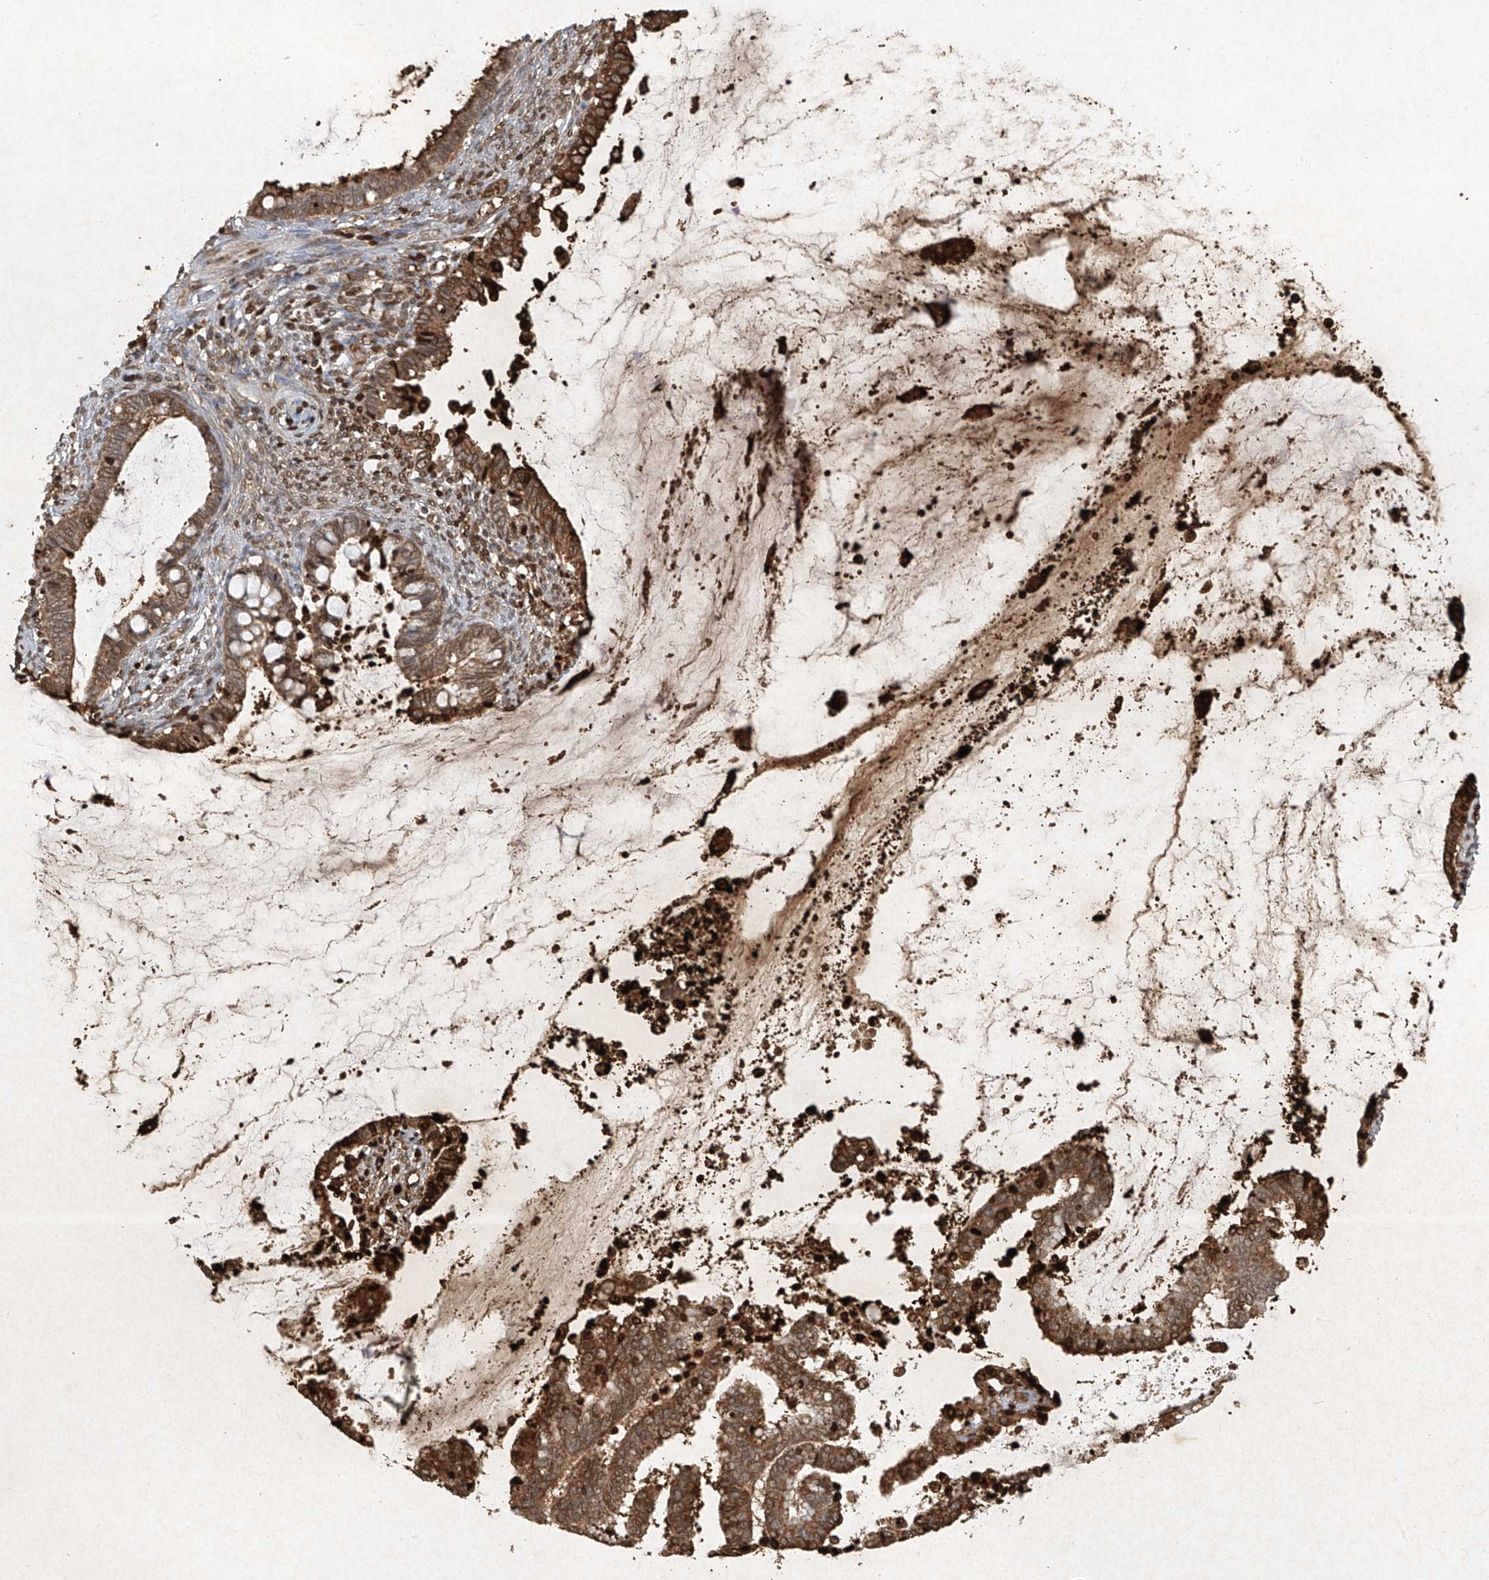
{"staining": {"intensity": "moderate", "quantity": ">75%", "location": "cytoplasmic/membranous,nuclear"}, "tissue": "cervical cancer", "cell_type": "Tumor cells", "image_type": "cancer", "snomed": [{"axis": "morphology", "description": "Adenocarcinoma, NOS"}, {"axis": "topography", "description": "Cervix"}], "caption": "IHC of human cervical cancer (adenocarcinoma) reveals medium levels of moderate cytoplasmic/membranous and nuclear expression in approximately >75% of tumor cells. (Brightfield microscopy of DAB IHC at high magnification).", "gene": "ATRIP", "patient": {"sex": "female", "age": 44}}